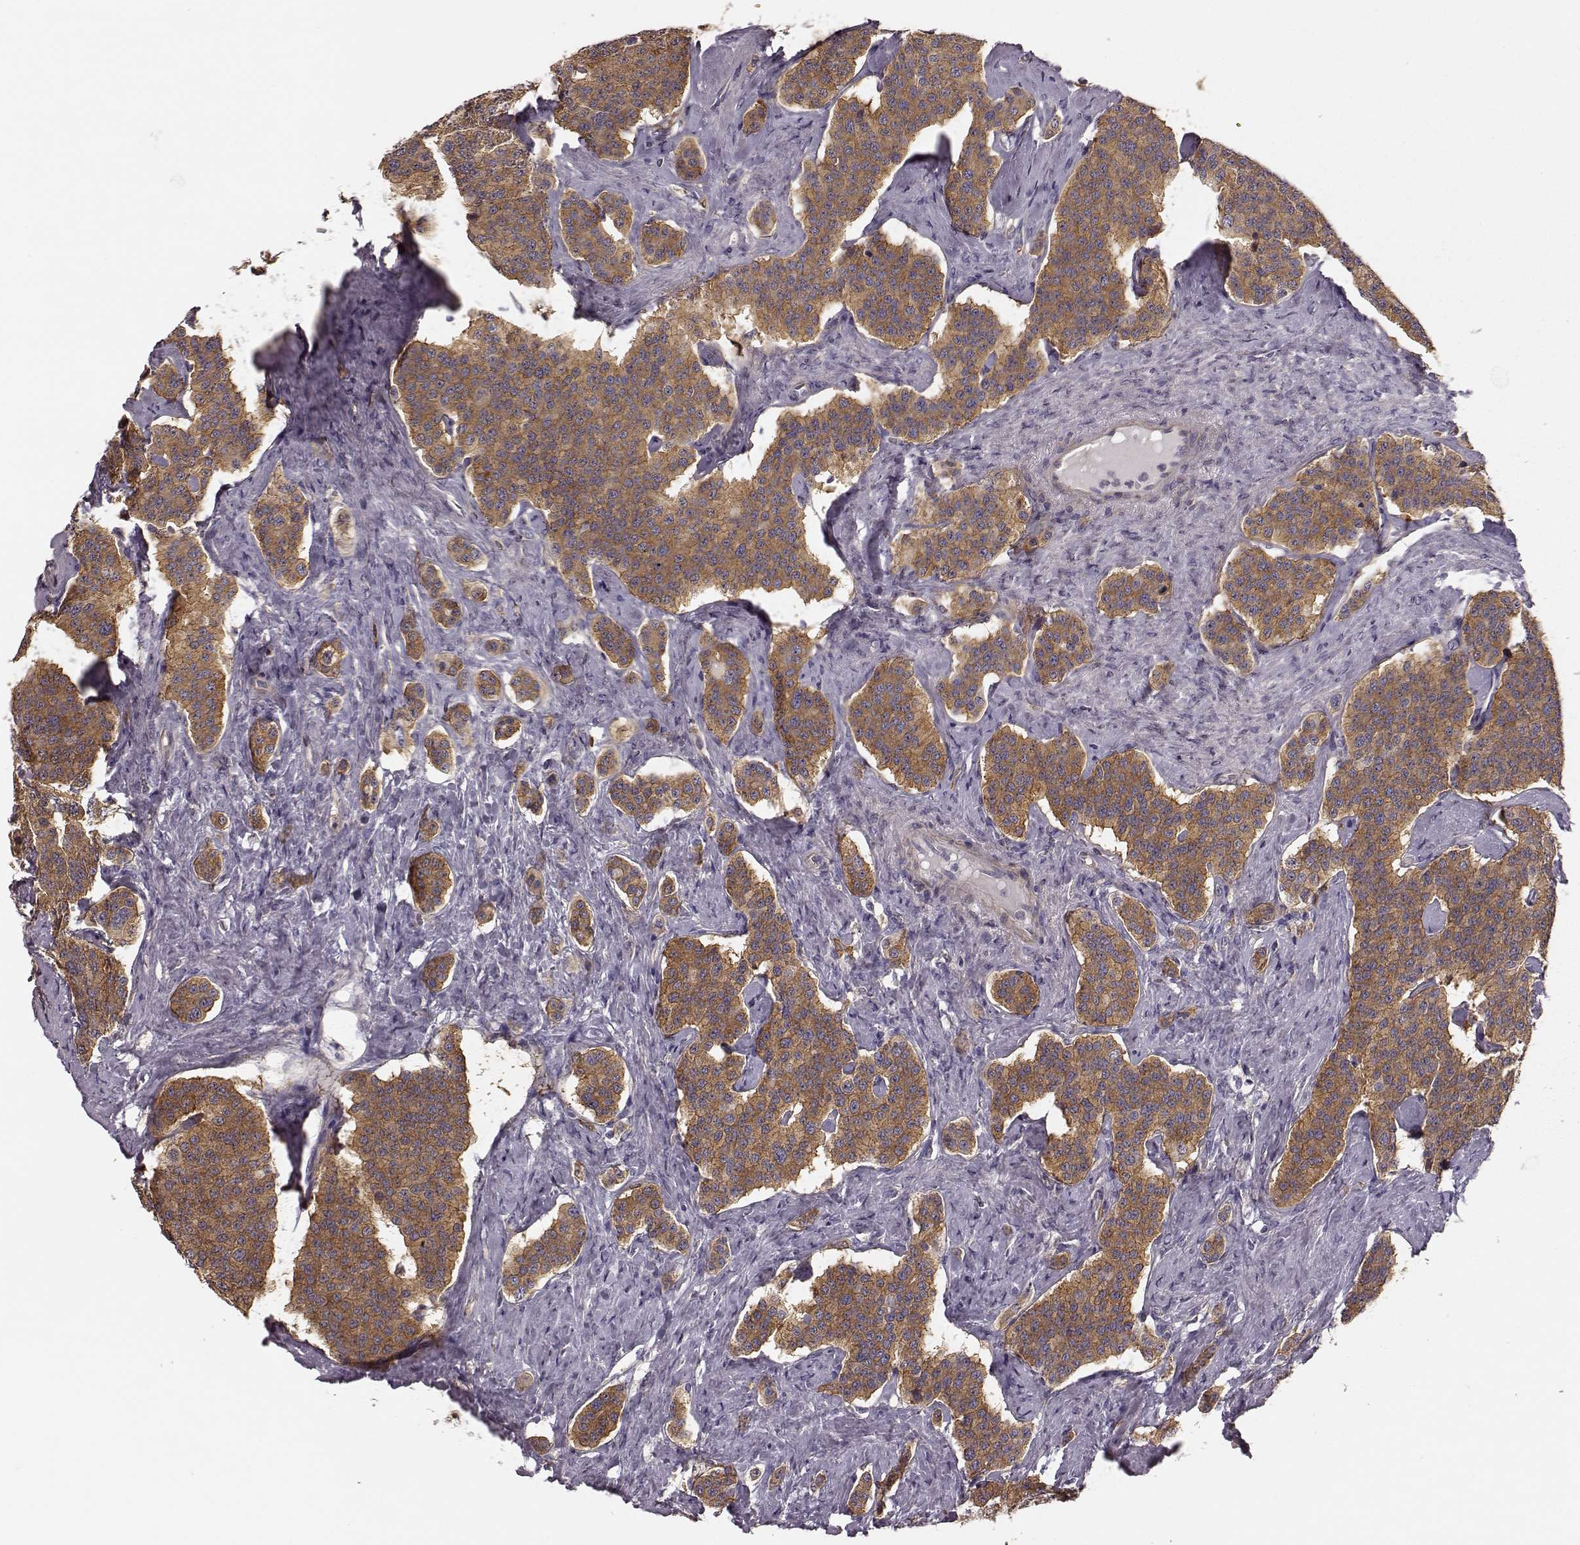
{"staining": {"intensity": "moderate", "quantity": ">75%", "location": "cytoplasmic/membranous"}, "tissue": "carcinoid", "cell_type": "Tumor cells", "image_type": "cancer", "snomed": [{"axis": "morphology", "description": "Carcinoid, malignant, NOS"}, {"axis": "topography", "description": "Small intestine"}], "caption": "Carcinoid (malignant) was stained to show a protein in brown. There is medium levels of moderate cytoplasmic/membranous staining in approximately >75% of tumor cells.", "gene": "GPR50", "patient": {"sex": "female", "age": 58}}